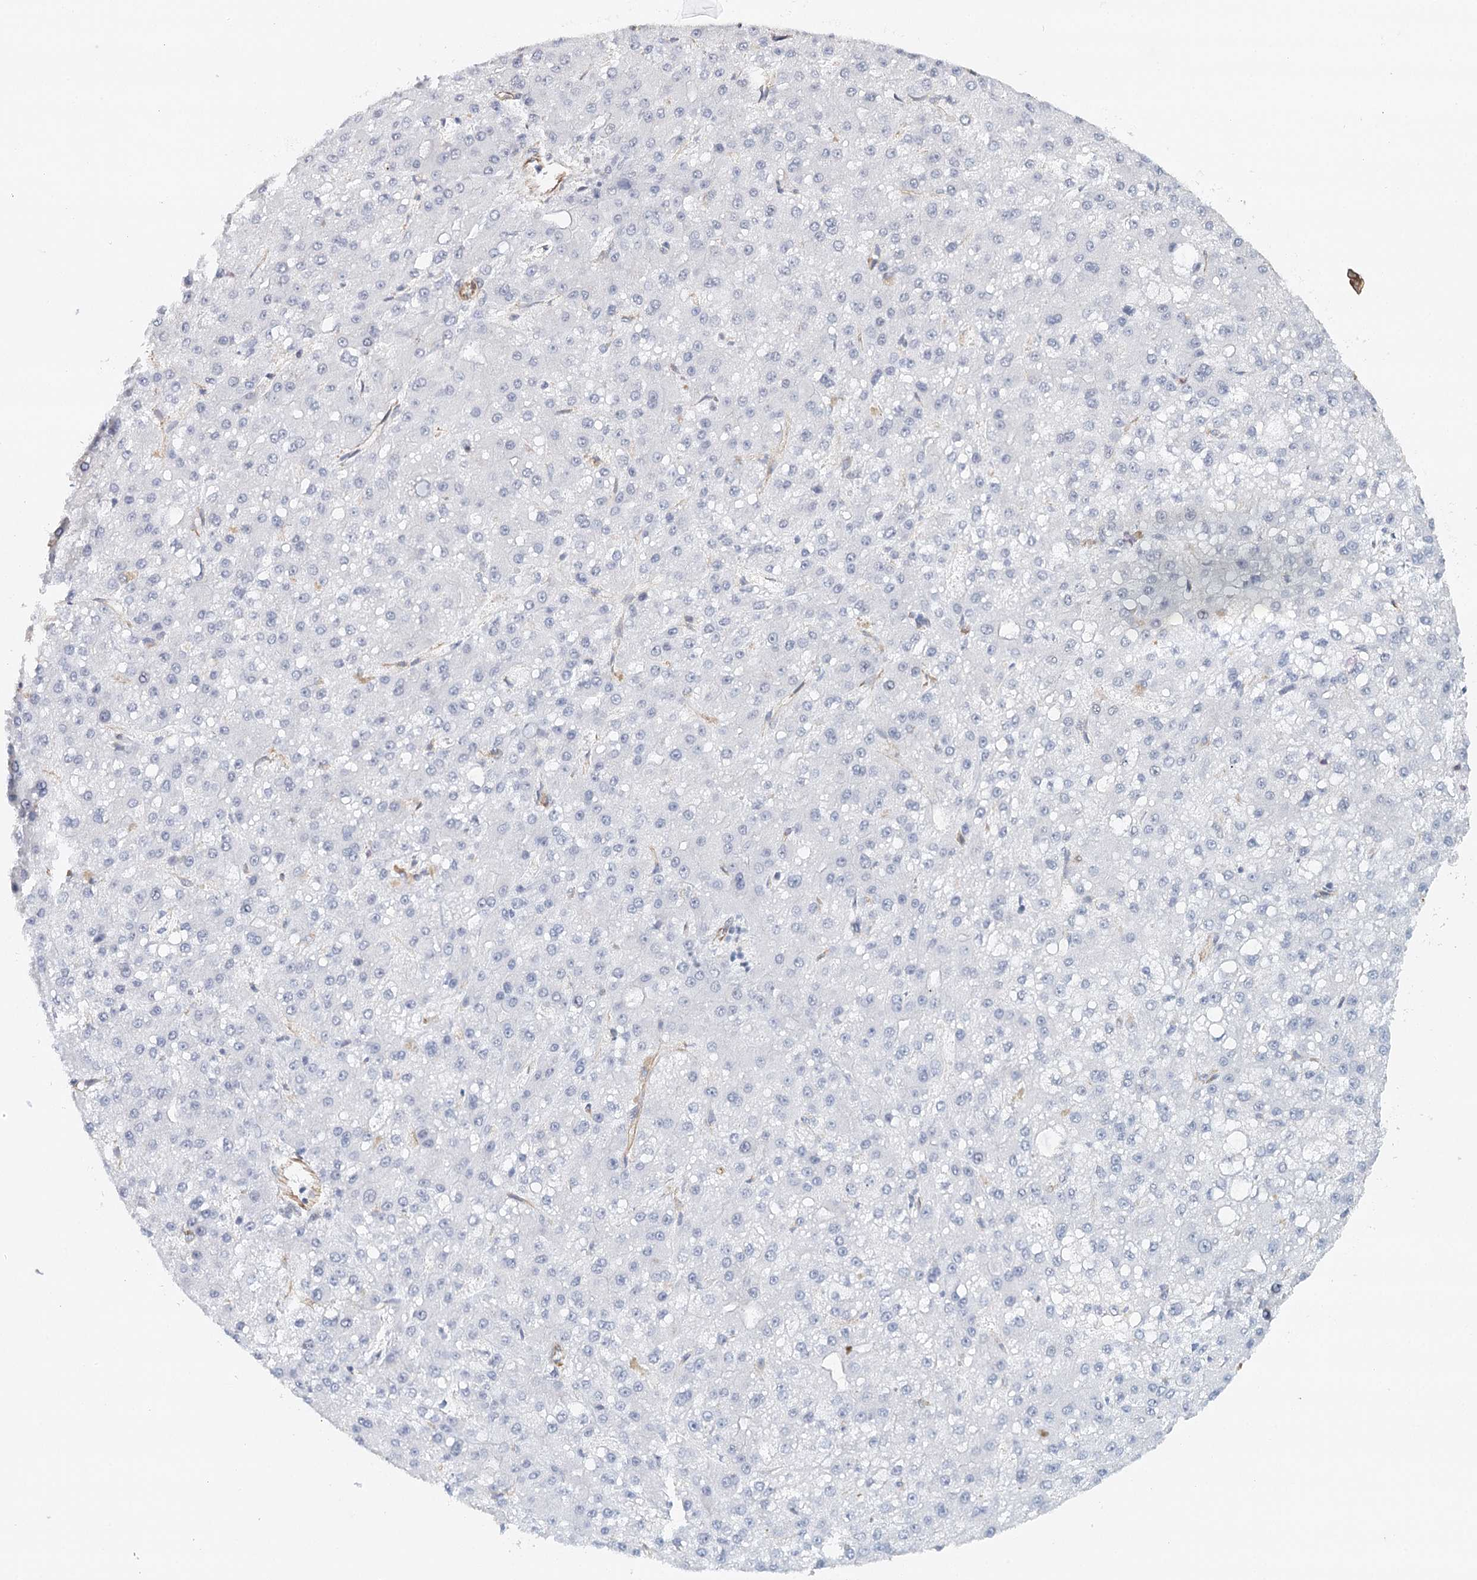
{"staining": {"intensity": "negative", "quantity": "none", "location": "none"}, "tissue": "liver cancer", "cell_type": "Tumor cells", "image_type": "cancer", "snomed": [{"axis": "morphology", "description": "Carcinoma, Hepatocellular, NOS"}, {"axis": "topography", "description": "Liver"}], "caption": "Liver cancer was stained to show a protein in brown. There is no significant positivity in tumor cells.", "gene": "SYNPO", "patient": {"sex": "male", "age": 67}}